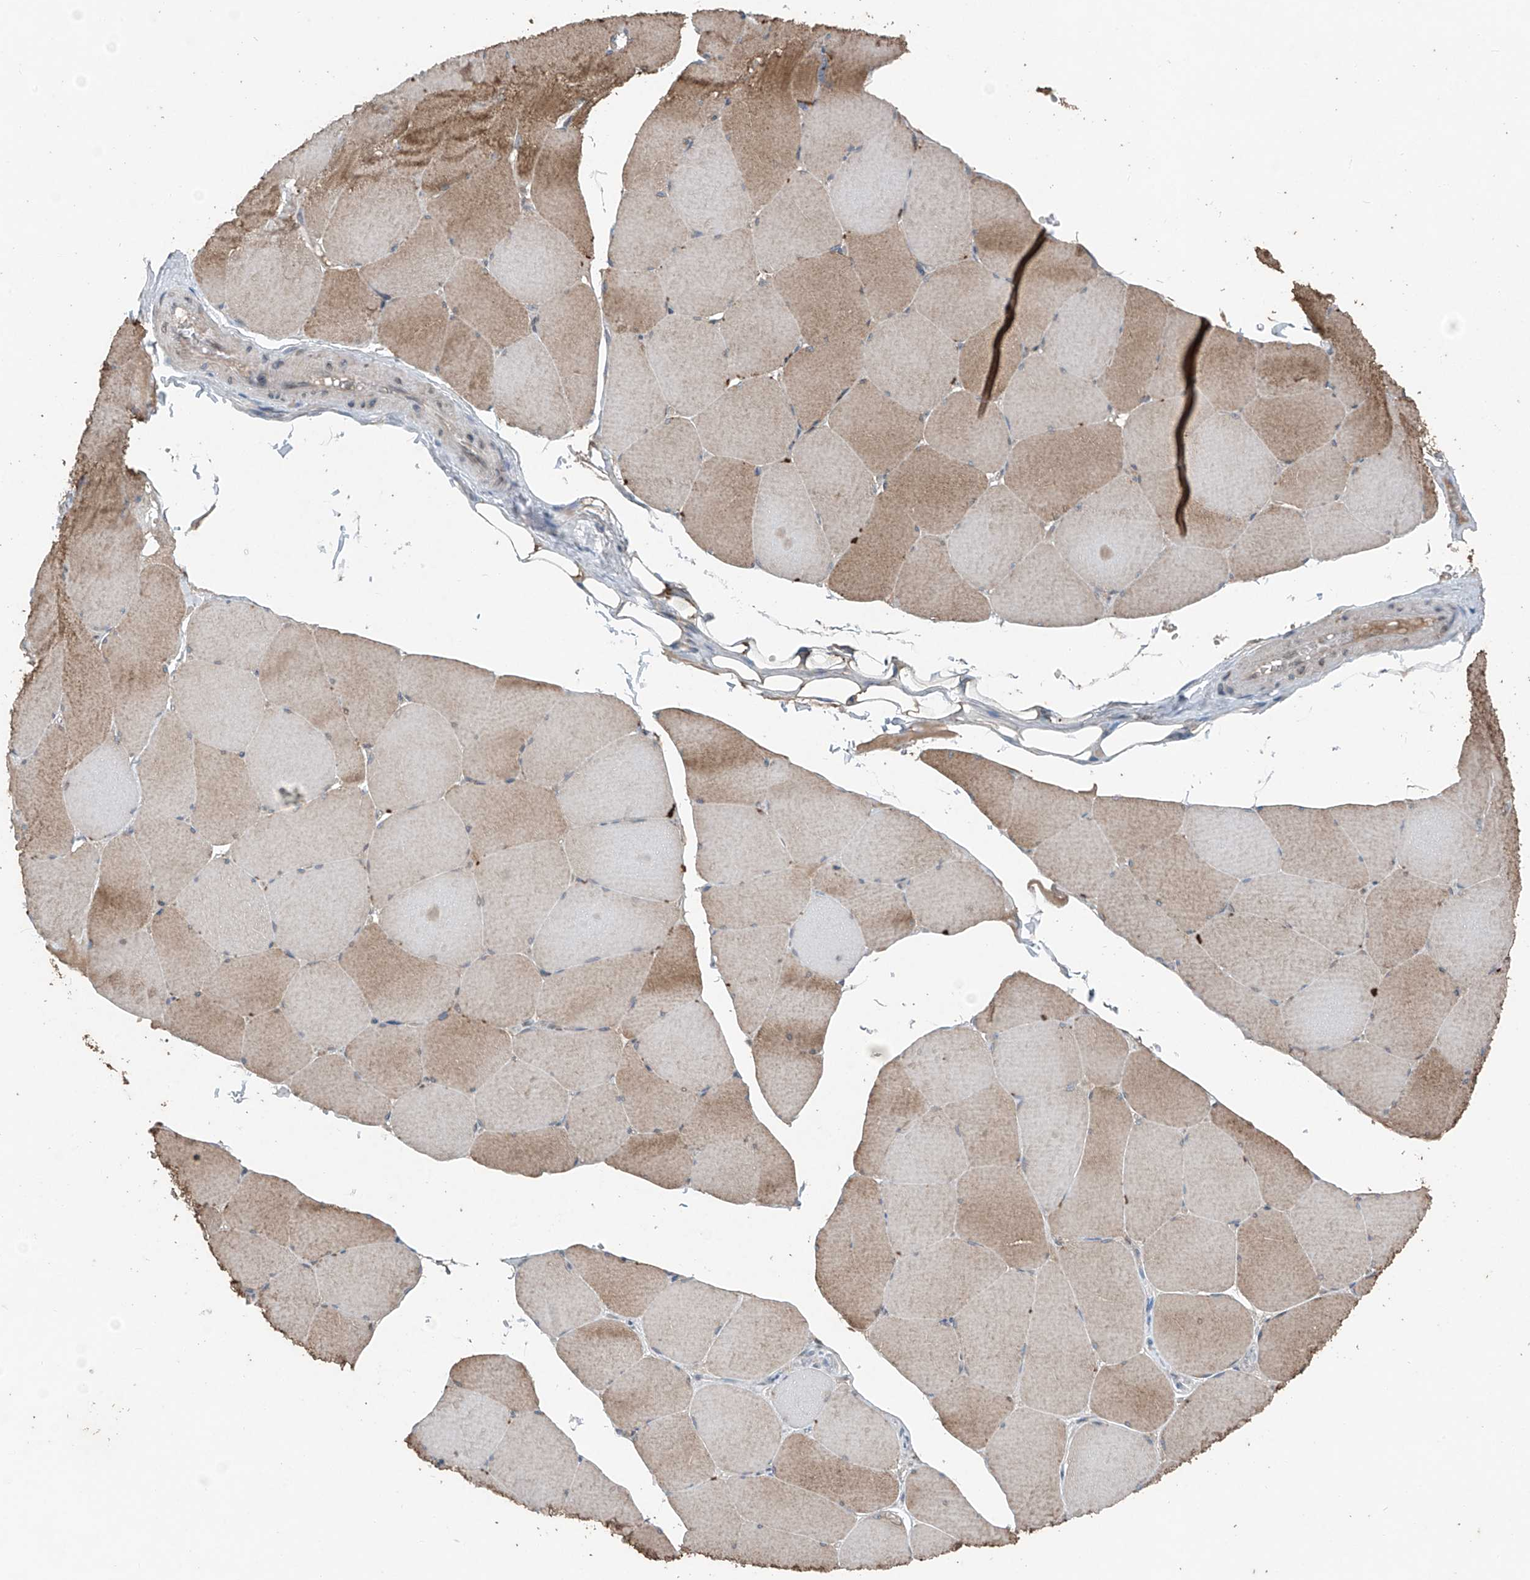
{"staining": {"intensity": "moderate", "quantity": "25%-75%", "location": "cytoplasmic/membranous"}, "tissue": "skeletal muscle", "cell_type": "Myocytes", "image_type": "normal", "snomed": [{"axis": "morphology", "description": "Normal tissue, NOS"}, {"axis": "topography", "description": "Skeletal muscle"}, {"axis": "topography", "description": "Head-Neck"}], "caption": "The histopathology image demonstrates immunohistochemical staining of unremarkable skeletal muscle. There is moderate cytoplasmic/membranous positivity is seen in approximately 25%-75% of myocytes.", "gene": "FOXRED2", "patient": {"sex": "male", "age": 66}}